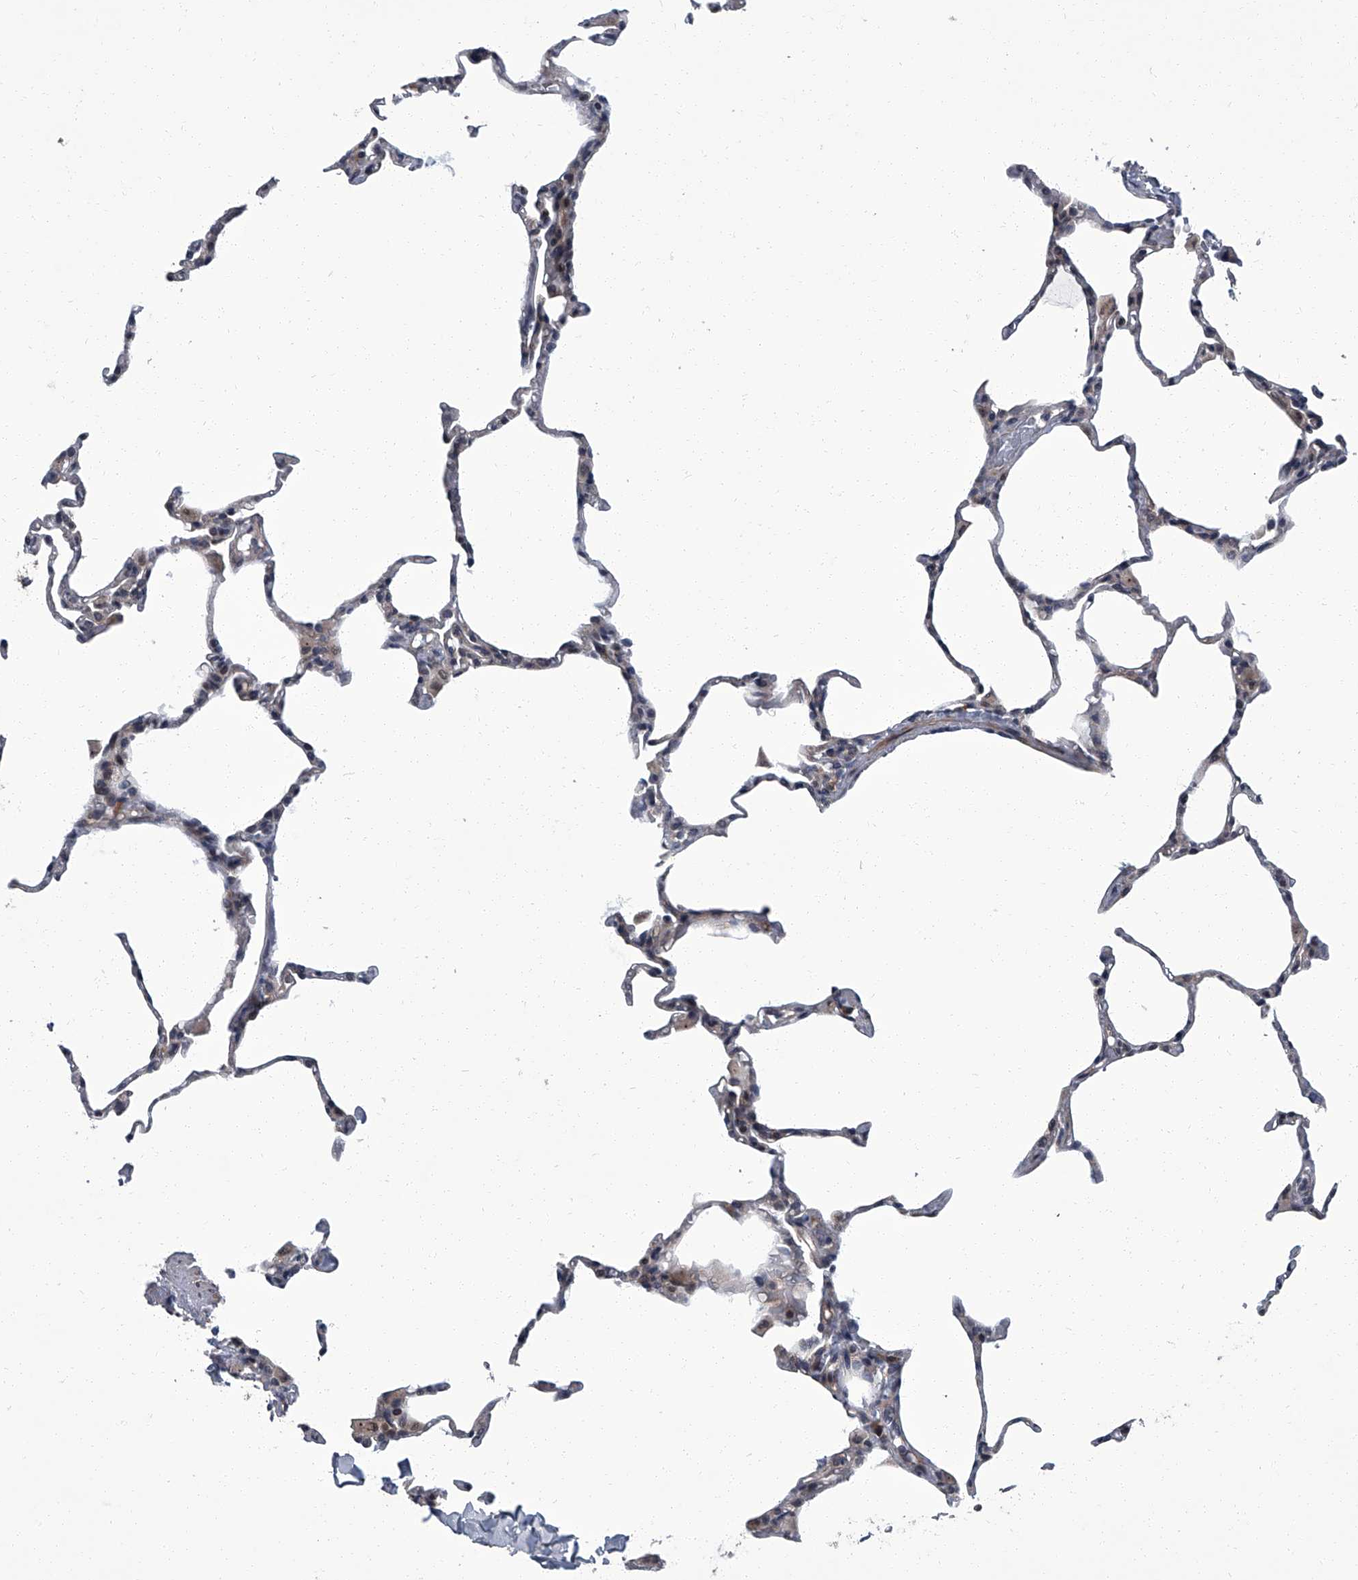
{"staining": {"intensity": "negative", "quantity": "none", "location": "none"}, "tissue": "lung", "cell_type": "Alveolar cells", "image_type": "normal", "snomed": [{"axis": "morphology", "description": "Normal tissue, NOS"}, {"axis": "topography", "description": "Lung"}], "caption": "Immunohistochemistry of normal human lung shows no positivity in alveolar cells. Nuclei are stained in blue.", "gene": "ZNF274", "patient": {"sex": "male", "age": 20}}